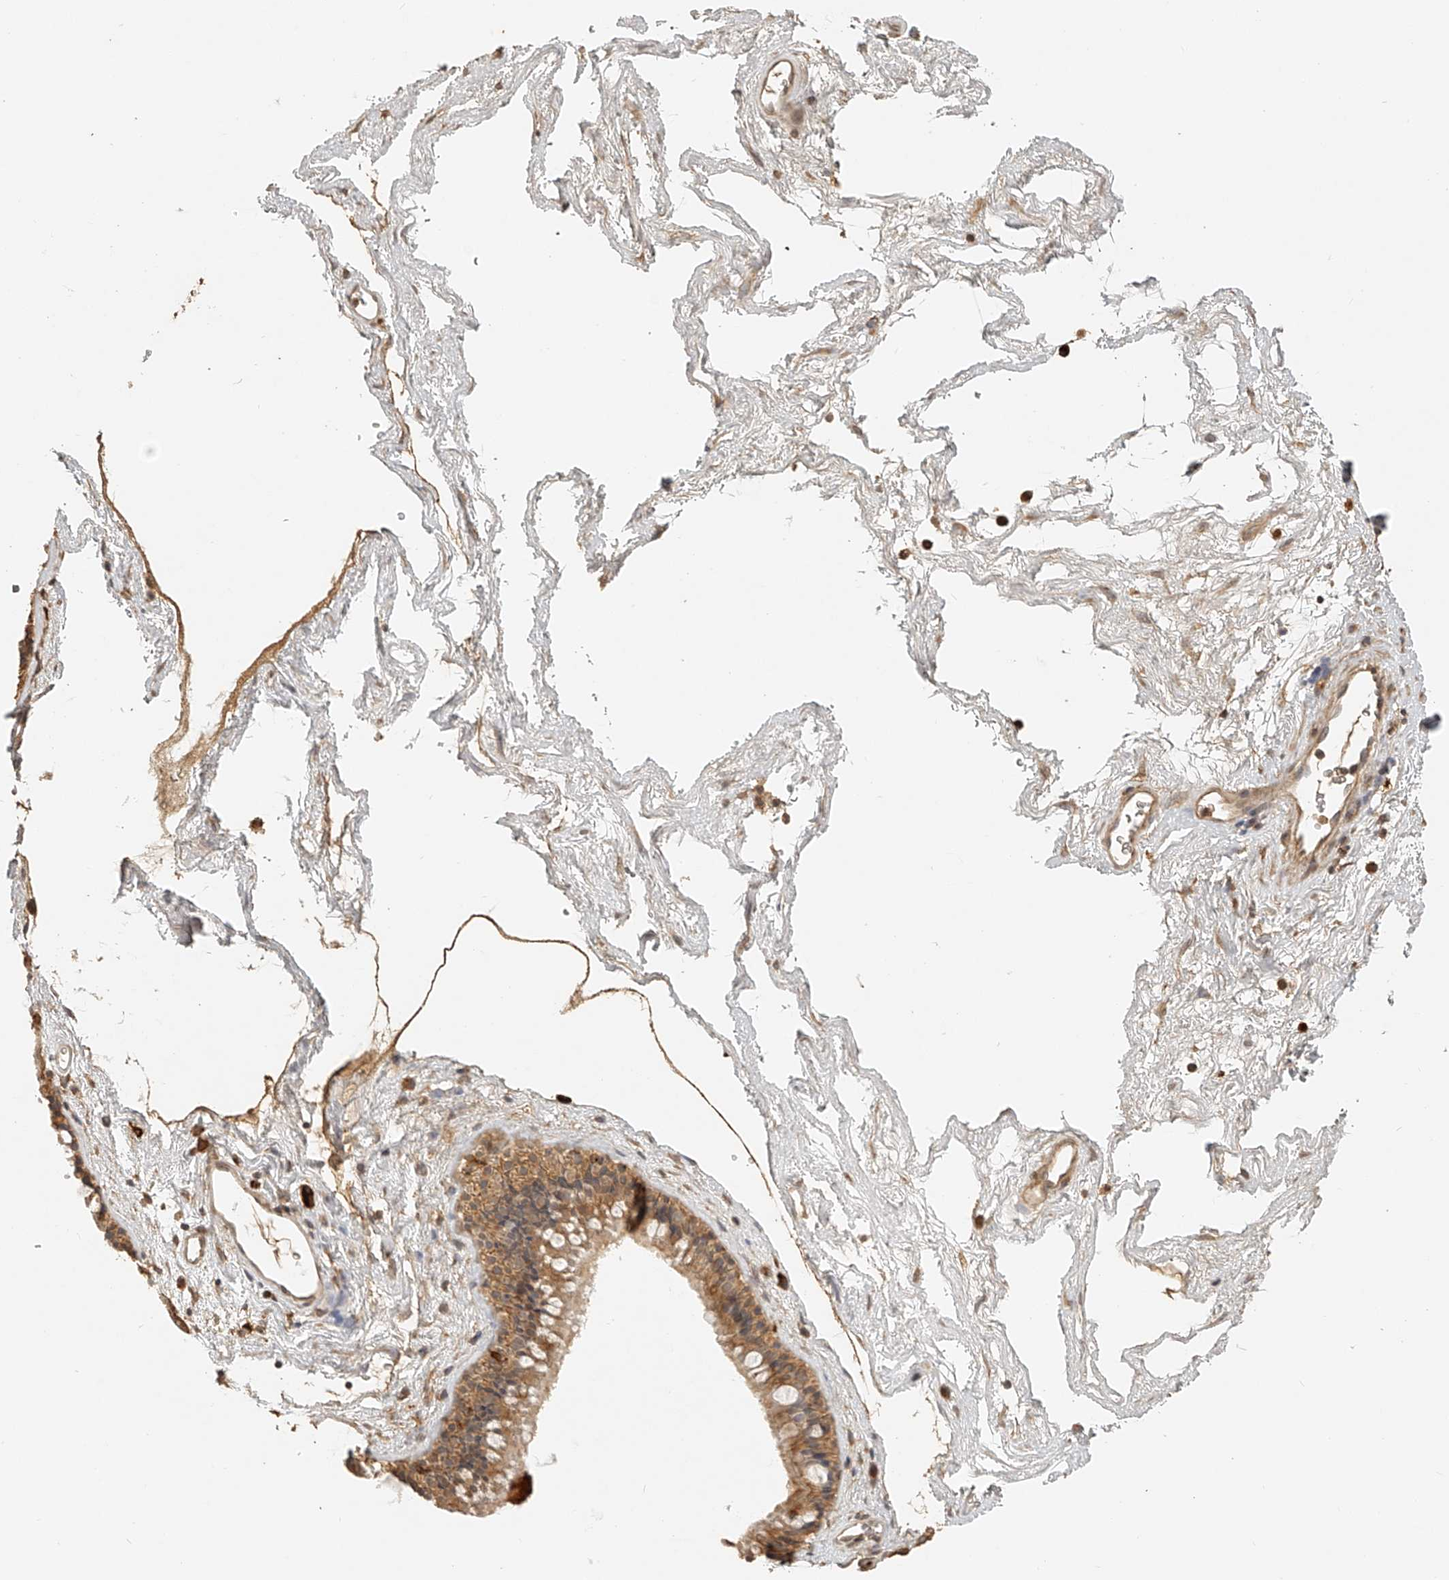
{"staining": {"intensity": "moderate", "quantity": ">75%", "location": "cytoplasmic/membranous"}, "tissue": "nasopharynx", "cell_type": "Respiratory epithelial cells", "image_type": "normal", "snomed": [{"axis": "morphology", "description": "Normal tissue, NOS"}, {"axis": "morphology", "description": "Inflammation, NOS"}, {"axis": "topography", "description": "Nasopharynx"}], "caption": "Nasopharynx stained for a protein (brown) displays moderate cytoplasmic/membranous positive expression in about >75% of respiratory epithelial cells.", "gene": "BCL2L11", "patient": {"sex": "male", "age": 48}}